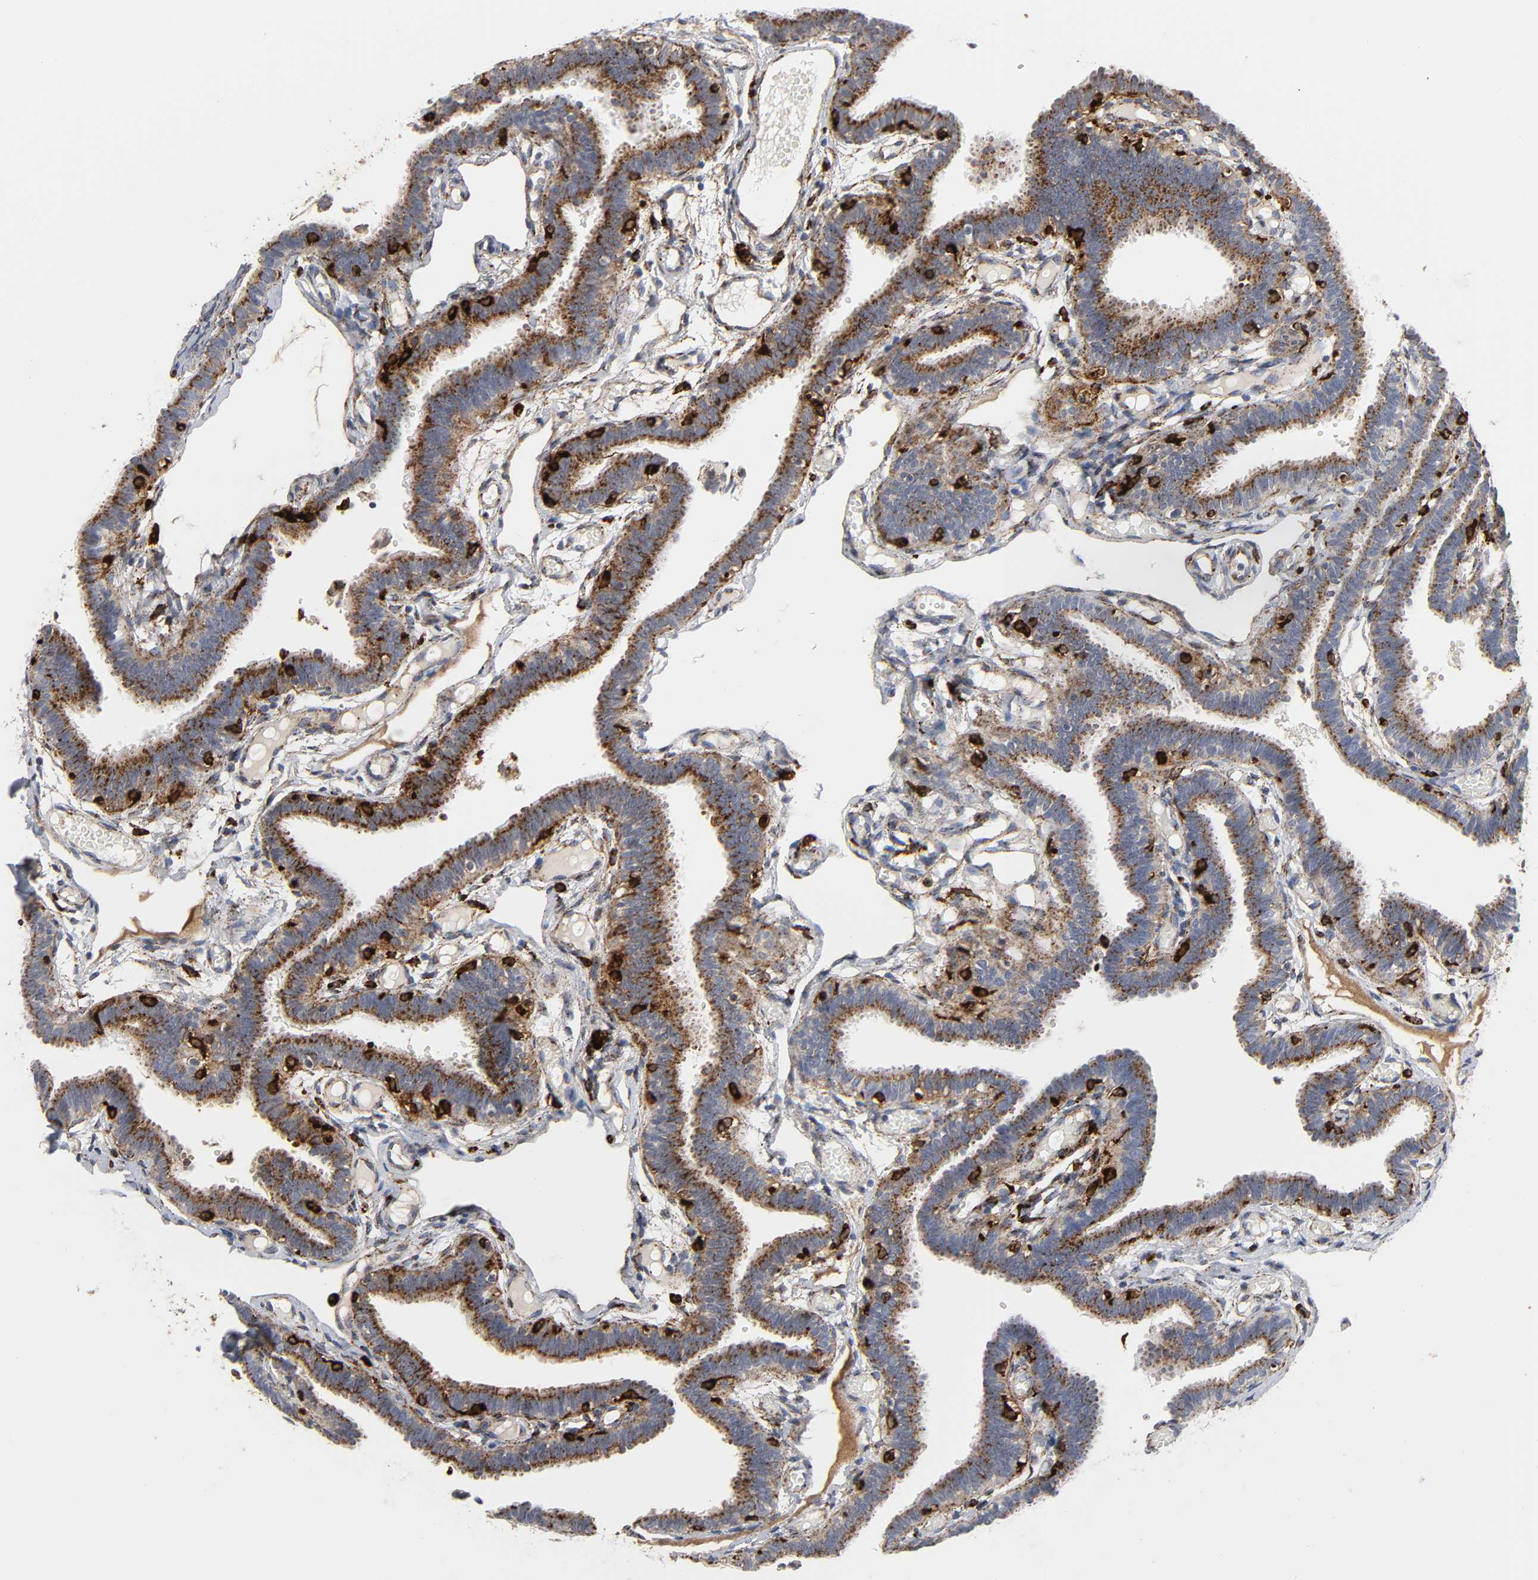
{"staining": {"intensity": "strong", "quantity": ">75%", "location": "cytoplasmic/membranous"}, "tissue": "fallopian tube", "cell_type": "Glandular cells", "image_type": "normal", "snomed": [{"axis": "morphology", "description": "Normal tissue, NOS"}, {"axis": "topography", "description": "Fallopian tube"}], "caption": "A high-resolution histopathology image shows immunohistochemistry (IHC) staining of normal fallopian tube, which demonstrates strong cytoplasmic/membranous expression in about >75% of glandular cells. (IHC, brightfield microscopy, high magnification).", "gene": "PSAP", "patient": {"sex": "female", "age": 29}}